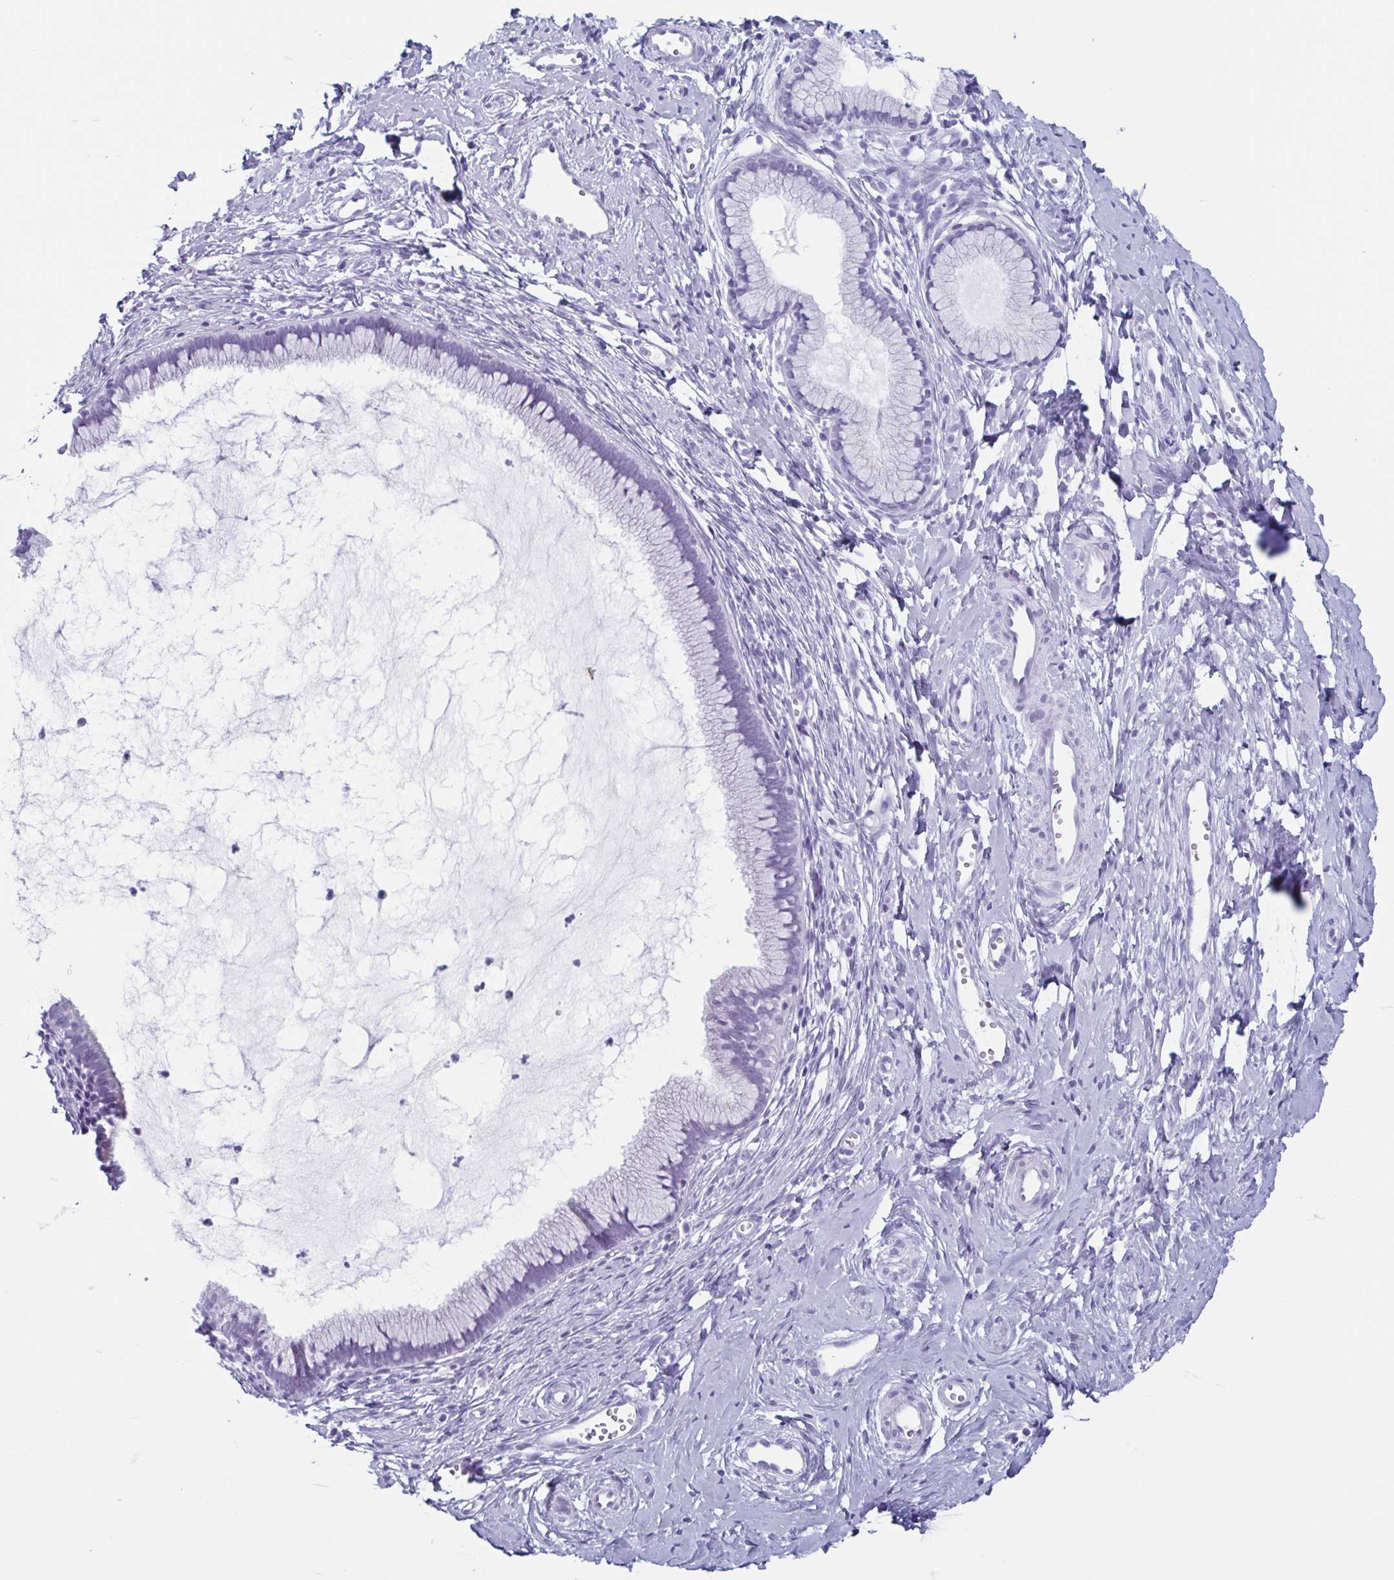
{"staining": {"intensity": "negative", "quantity": "none", "location": "none"}, "tissue": "cervix", "cell_type": "Glandular cells", "image_type": "normal", "snomed": [{"axis": "morphology", "description": "Normal tissue, NOS"}, {"axis": "topography", "description": "Cervix"}], "caption": "High power microscopy micrograph of an immunohistochemistry micrograph of normal cervix, revealing no significant staining in glandular cells. (IHC, brightfield microscopy, high magnification).", "gene": "ENKUR", "patient": {"sex": "female", "age": 40}}